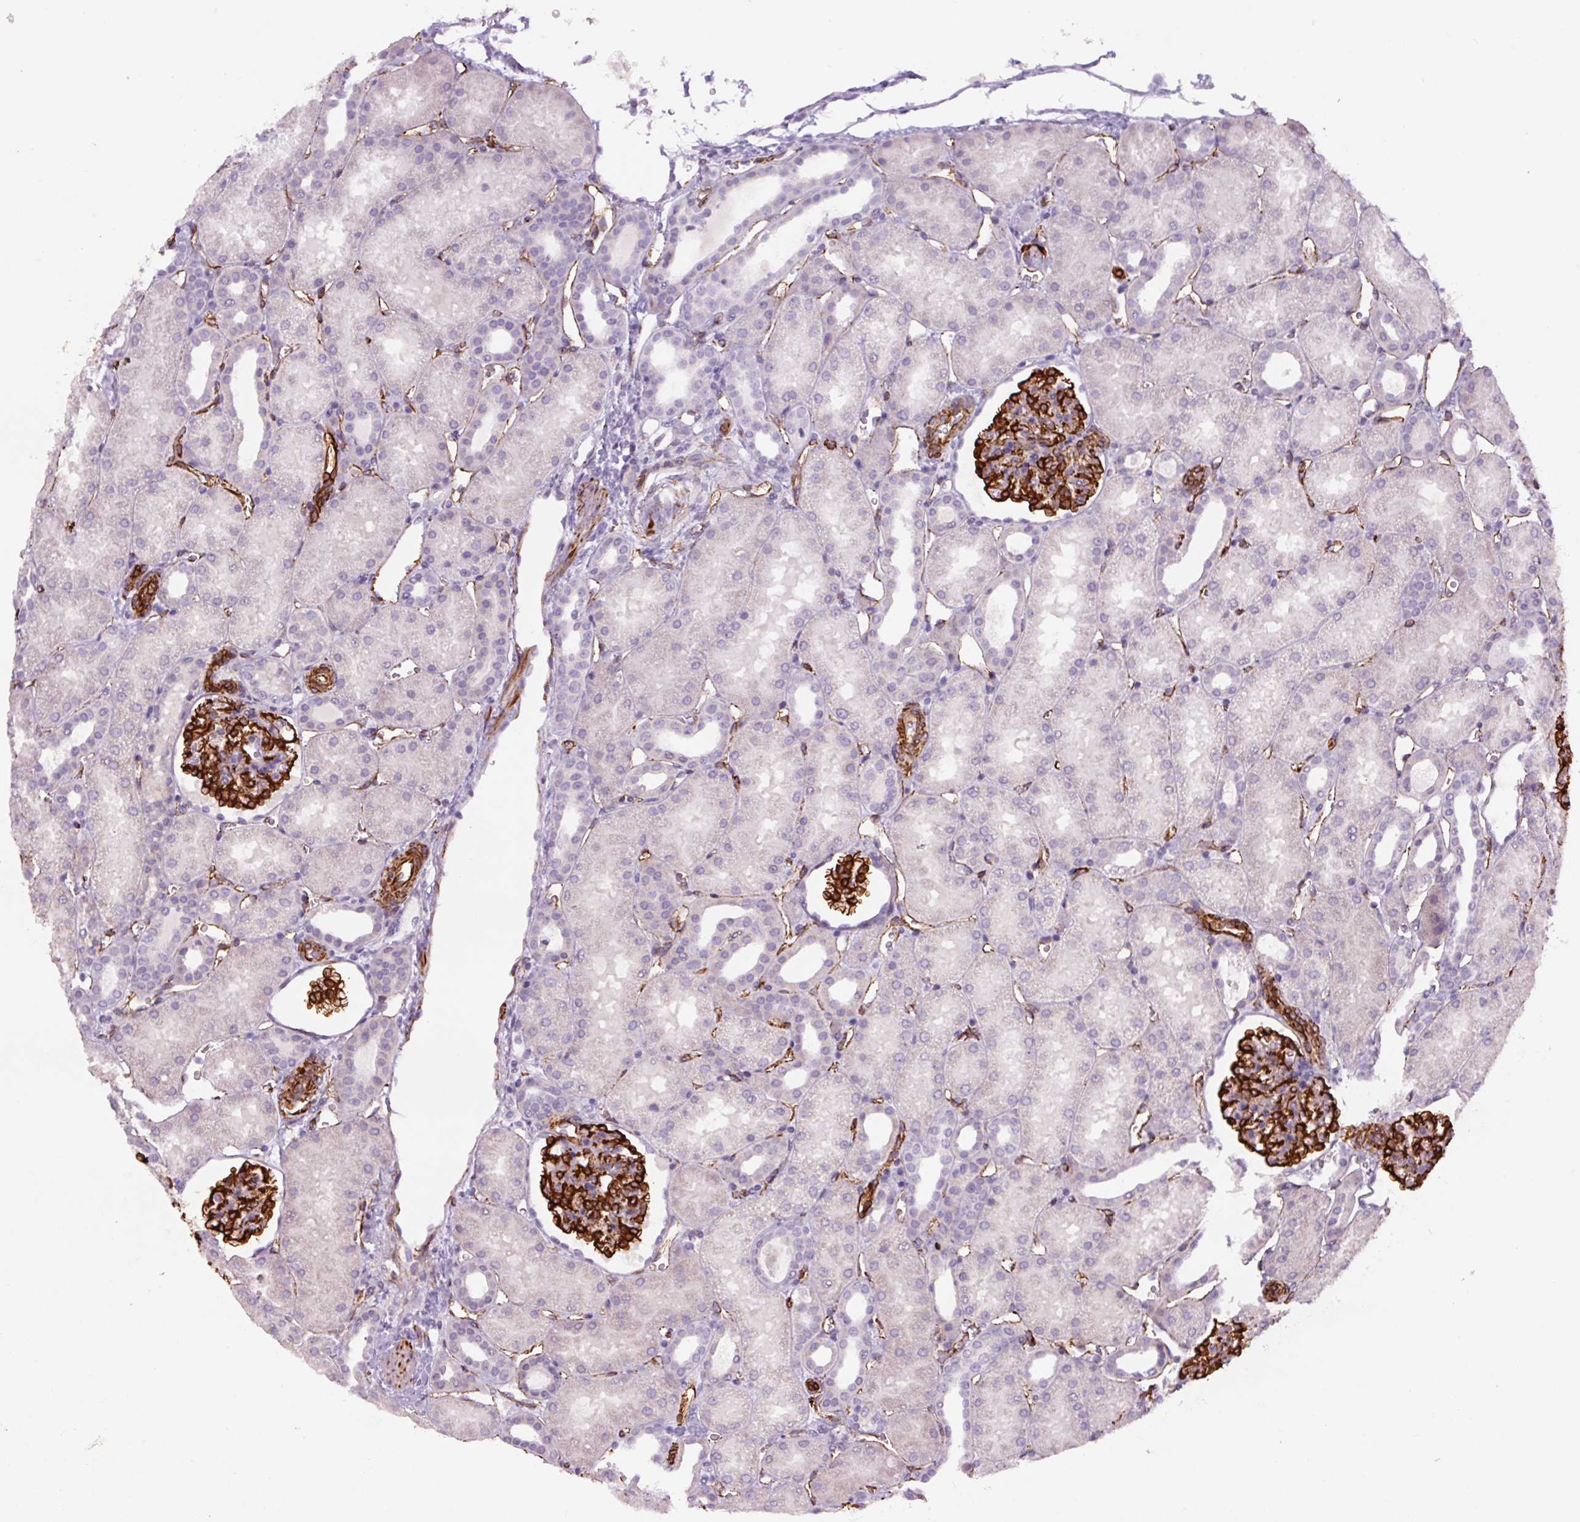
{"staining": {"intensity": "strong", "quantity": "<25%", "location": "cytoplasmic/membranous"}, "tissue": "kidney", "cell_type": "Cells in glomeruli", "image_type": "normal", "snomed": [{"axis": "morphology", "description": "Normal tissue, NOS"}, {"axis": "topography", "description": "Kidney"}], "caption": "Immunohistochemical staining of unremarkable human kidney demonstrates <25% levels of strong cytoplasmic/membranous protein positivity in about <25% of cells in glomeruli. (DAB IHC with brightfield microscopy, high magnification).", "gene": "NES", "patient": {"sex": "male", "age": 2}}